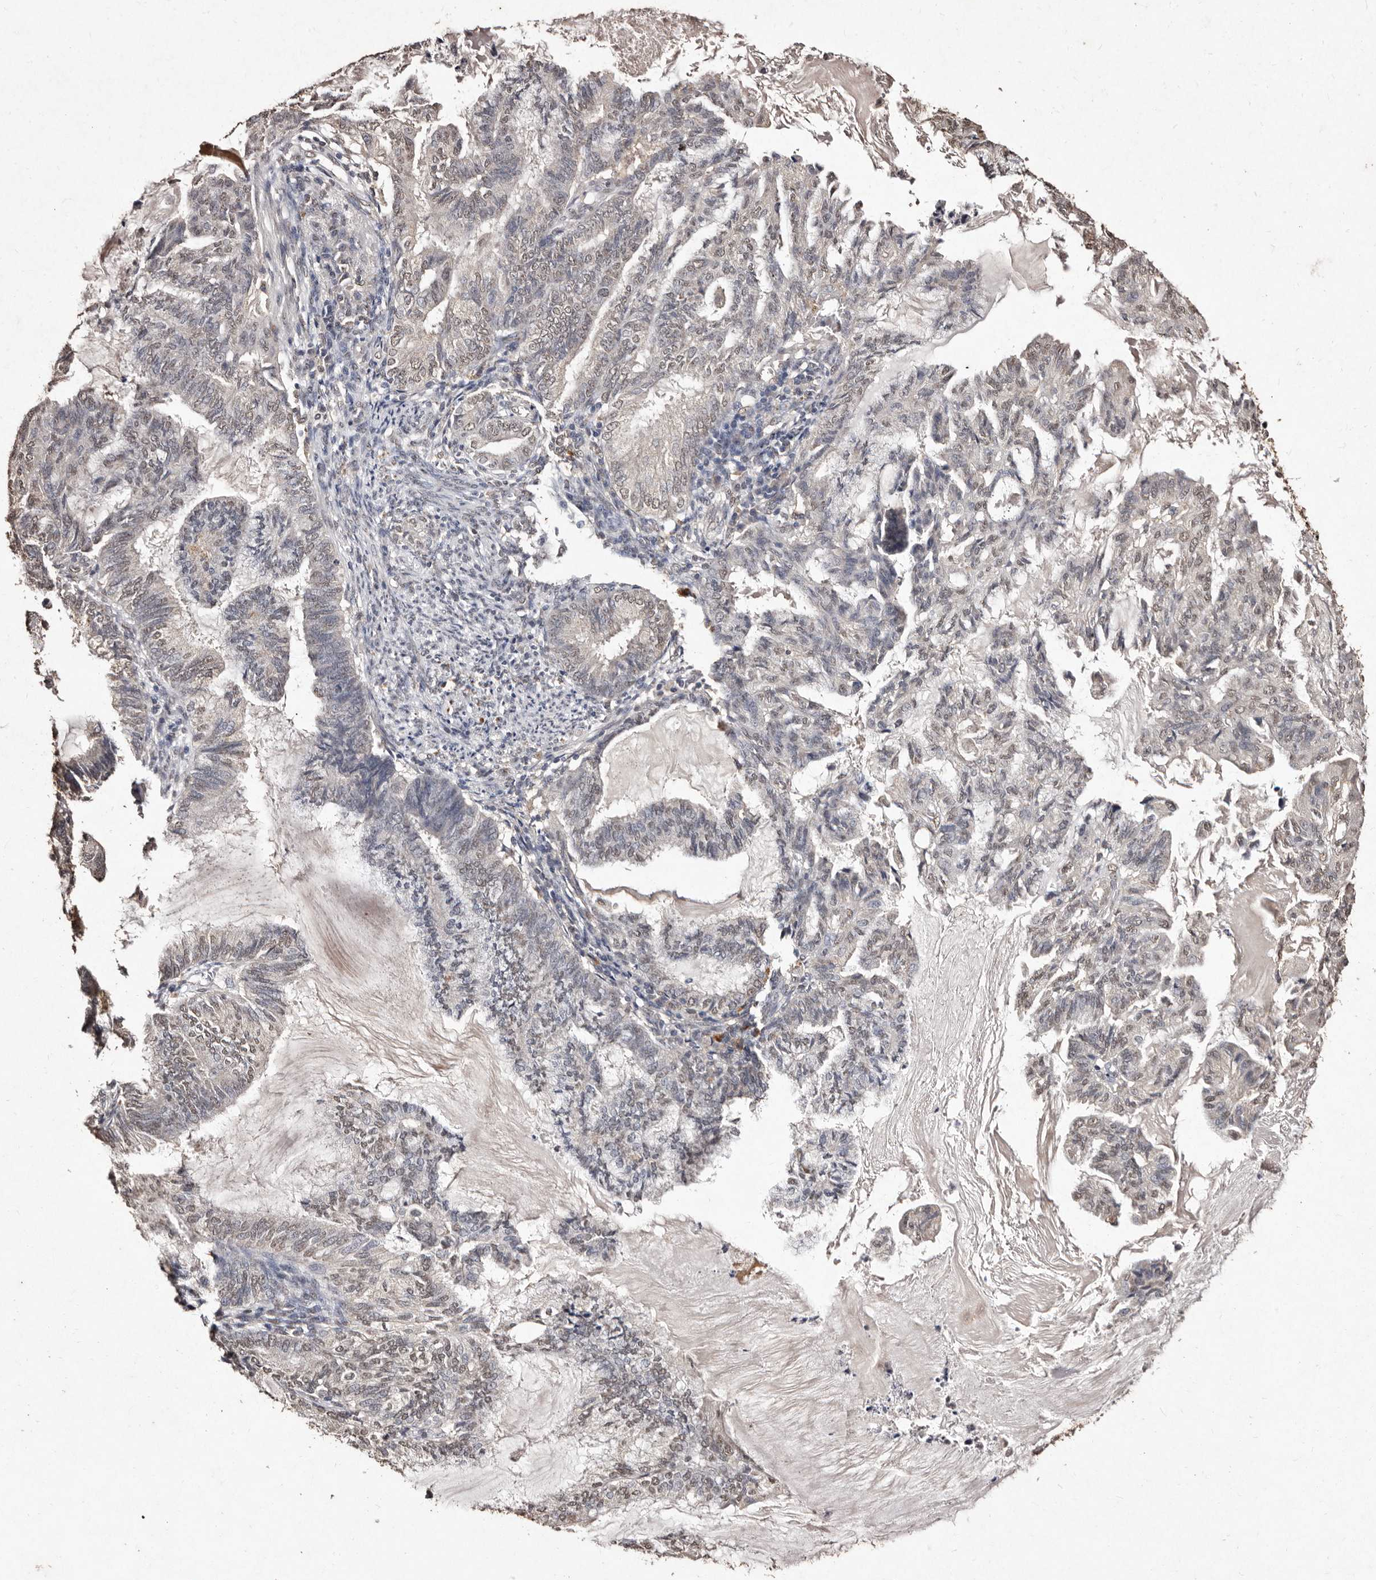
{"staining": {"intensity": "weak", "quantity": "25%-75%", "location": "nuclear"}, "tissue": "endometrial cancer", "cell_type": "Tumor cells", "image_type": "cancer", "snomed": [{"axis": "morphology", "description": "Adenocarcinoma, NOS"}, {"axis": "topography", "description": "Endometrium"}], "caption": "A photomicrograph of endometrial cancer stained for a protein shows weak nuclear brown staining in tumor cells. Nuclei are stained in blue.", "gene": "ERBB4", "patient": {"sex": "female", "age": 86}}